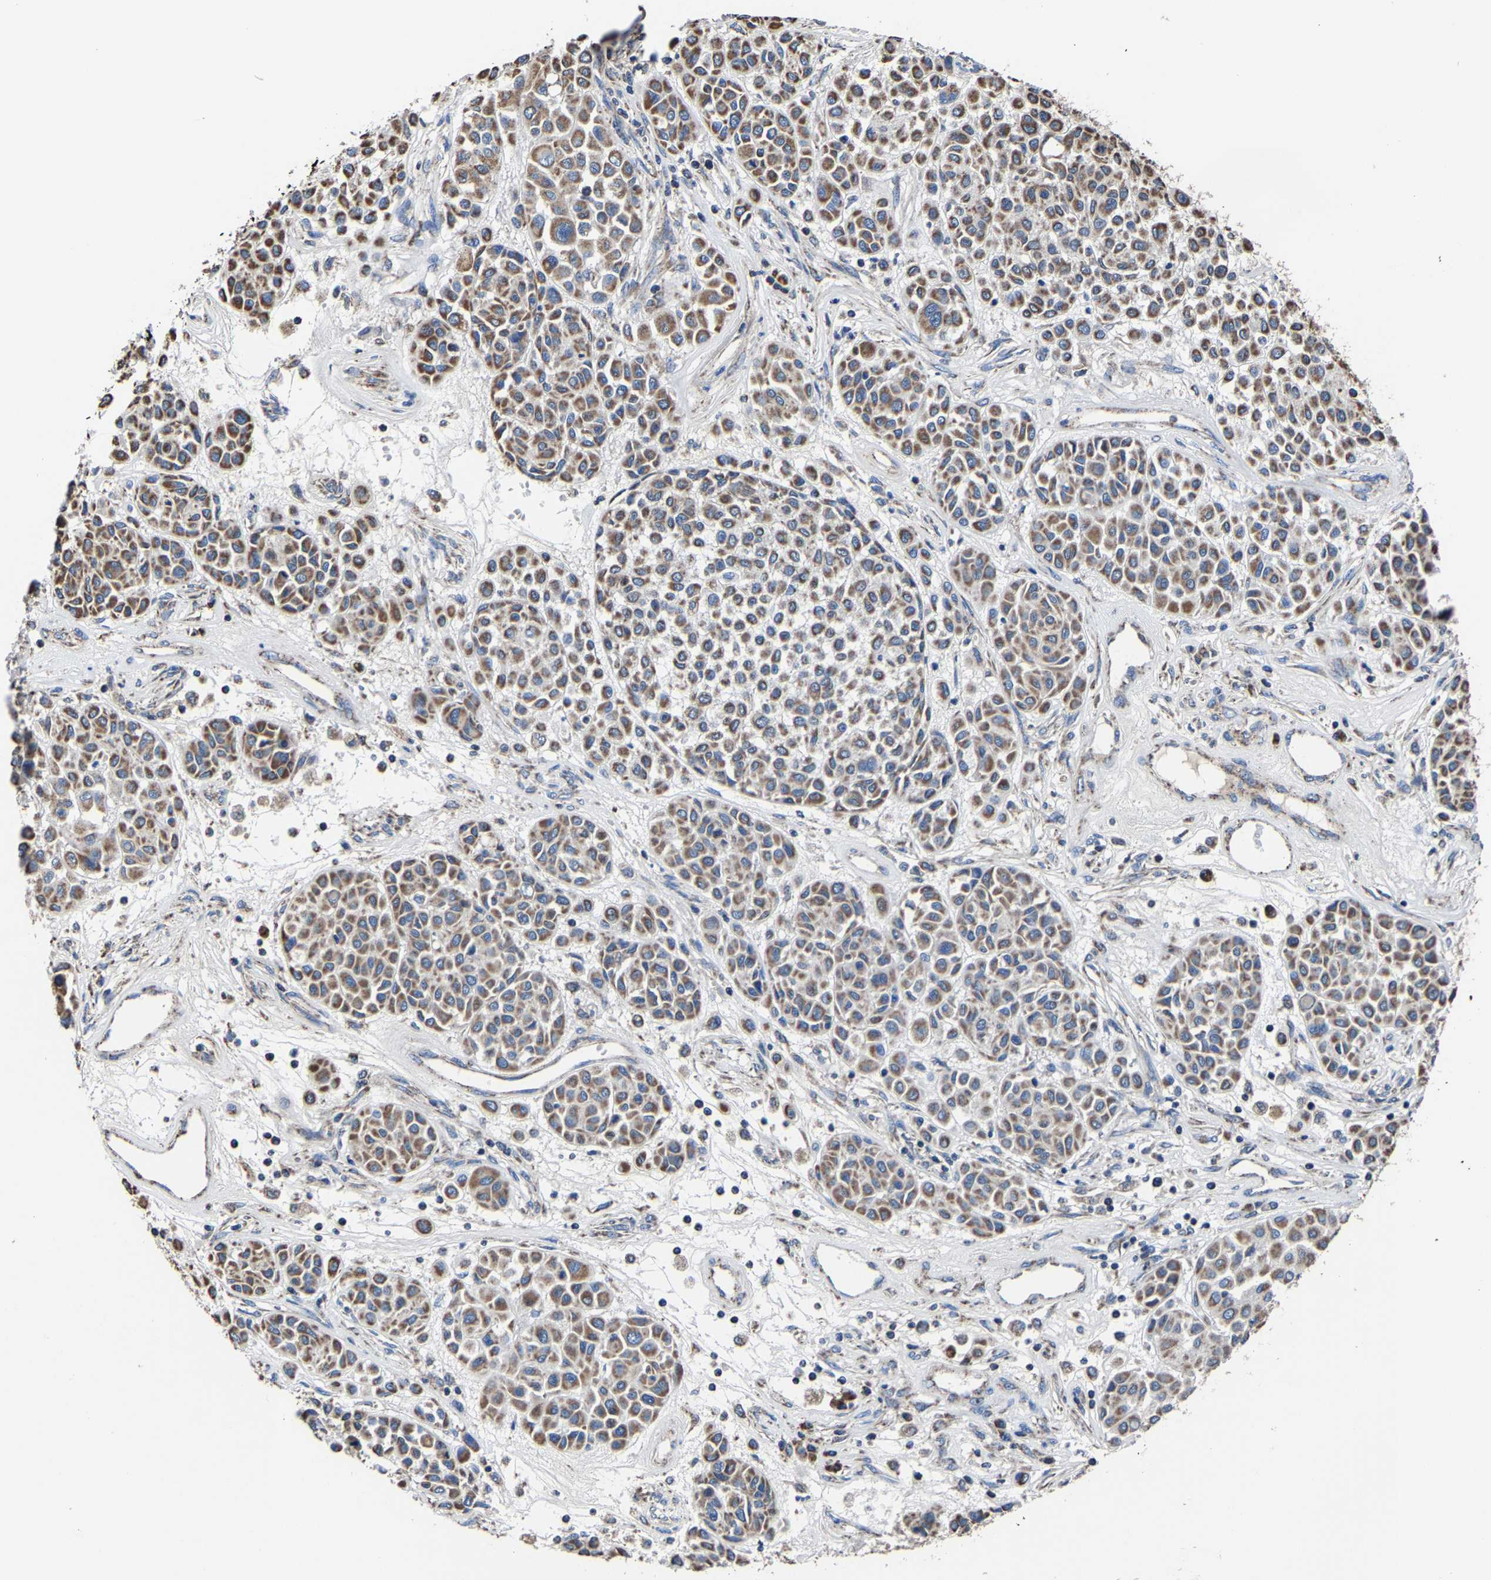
{"staining": {"intensity": "moderate", "quantity": ">75%", "location": "cytoplasmic/membranous"}, "tissue": "melanoma", "cell_type": "Tumor cells", "image_type": "cancer", "snomed": [{"axis": "morphology", "description": "Malignant melanoma, Metastatic site"}, {"axis": "topography", "description": "Soft tissue"}], "caption": "Protein expression analysis of malignant melanoma (metastatic site) shows moderate cytoplasmic/membranous staining in about >75% of tumor cells.", "gene": "ZCCHC7", "patient": {"sex": "male", "age": 41}}